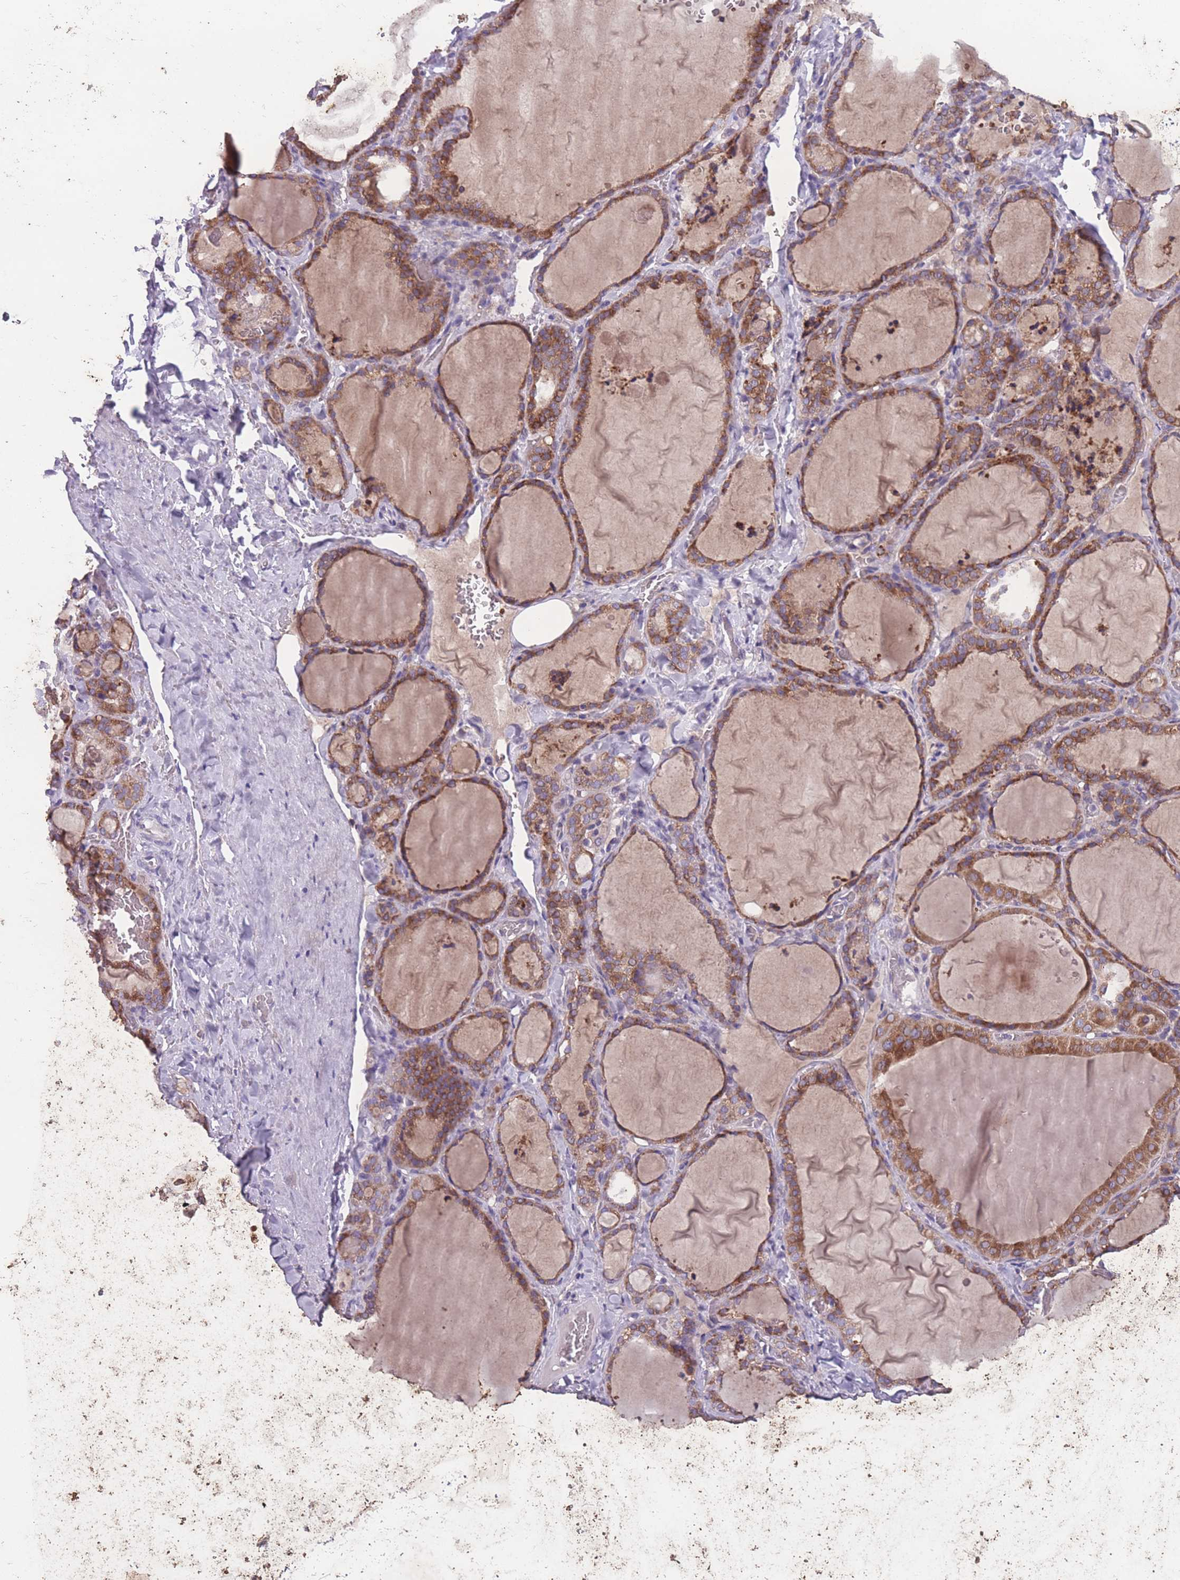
{"staining": {"intensity": "moderate", "quantity": ">75%", "location": "cytoplasmic/membranous"}, "tissue": "thyroid gland", "cell_type": "Glandular cells", "image_type": "normal", "snomed": [{"axis": "morphology", "description": "Normal tissue, NOS"}, {"axis": "topography", "description": "Thyroid gland"}], "caption": "Brown immunohistochemical staining in benign thyroid gland reveals moderate cytoplasmic/membranous expression in approximately >75% of glandular cells.", "gene": "STIM2", "patient": {"sex": "female", "age": 22}}